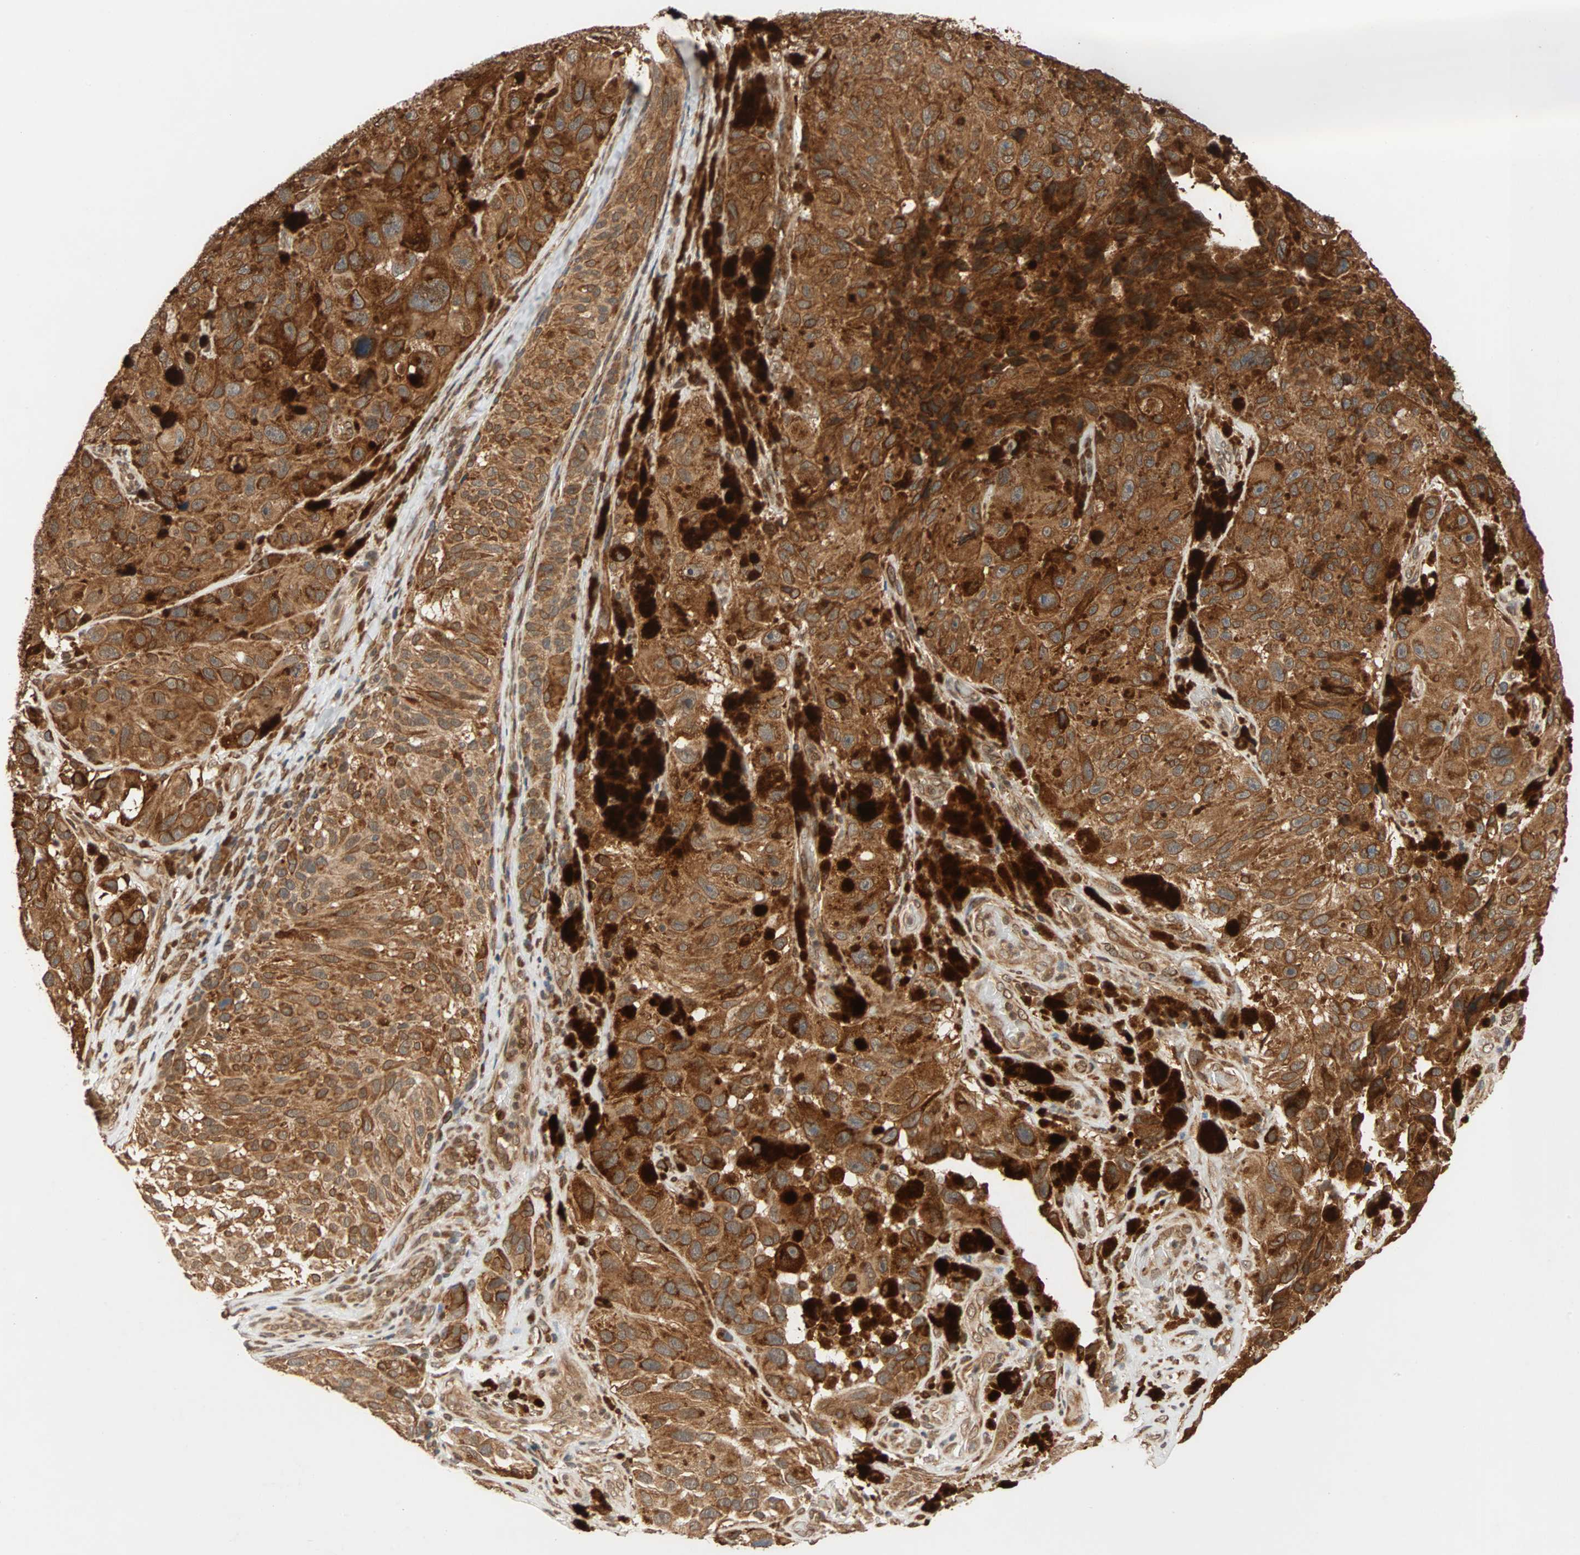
{"staining": {"intensity": "strong", "quantity": ">75%", "location": "cytoplasmic/membranous"}, "tissue": "melanoma", "cell_type": "Tumor cells", "image_type": "cancer", "snomed": [{"axis": "morphology", "description": "Malignant melanoma, NOS"}, {"axis": "topography", "description": "Skin"}], "caption": "Human malignant melanoma stained with a brown dye demonstrates strong cytoplasmic/membranous positive expression in approximately >75% of tumor cells.", "gene": "AUP1", "patient": {"sex": "female", "age": 73}}